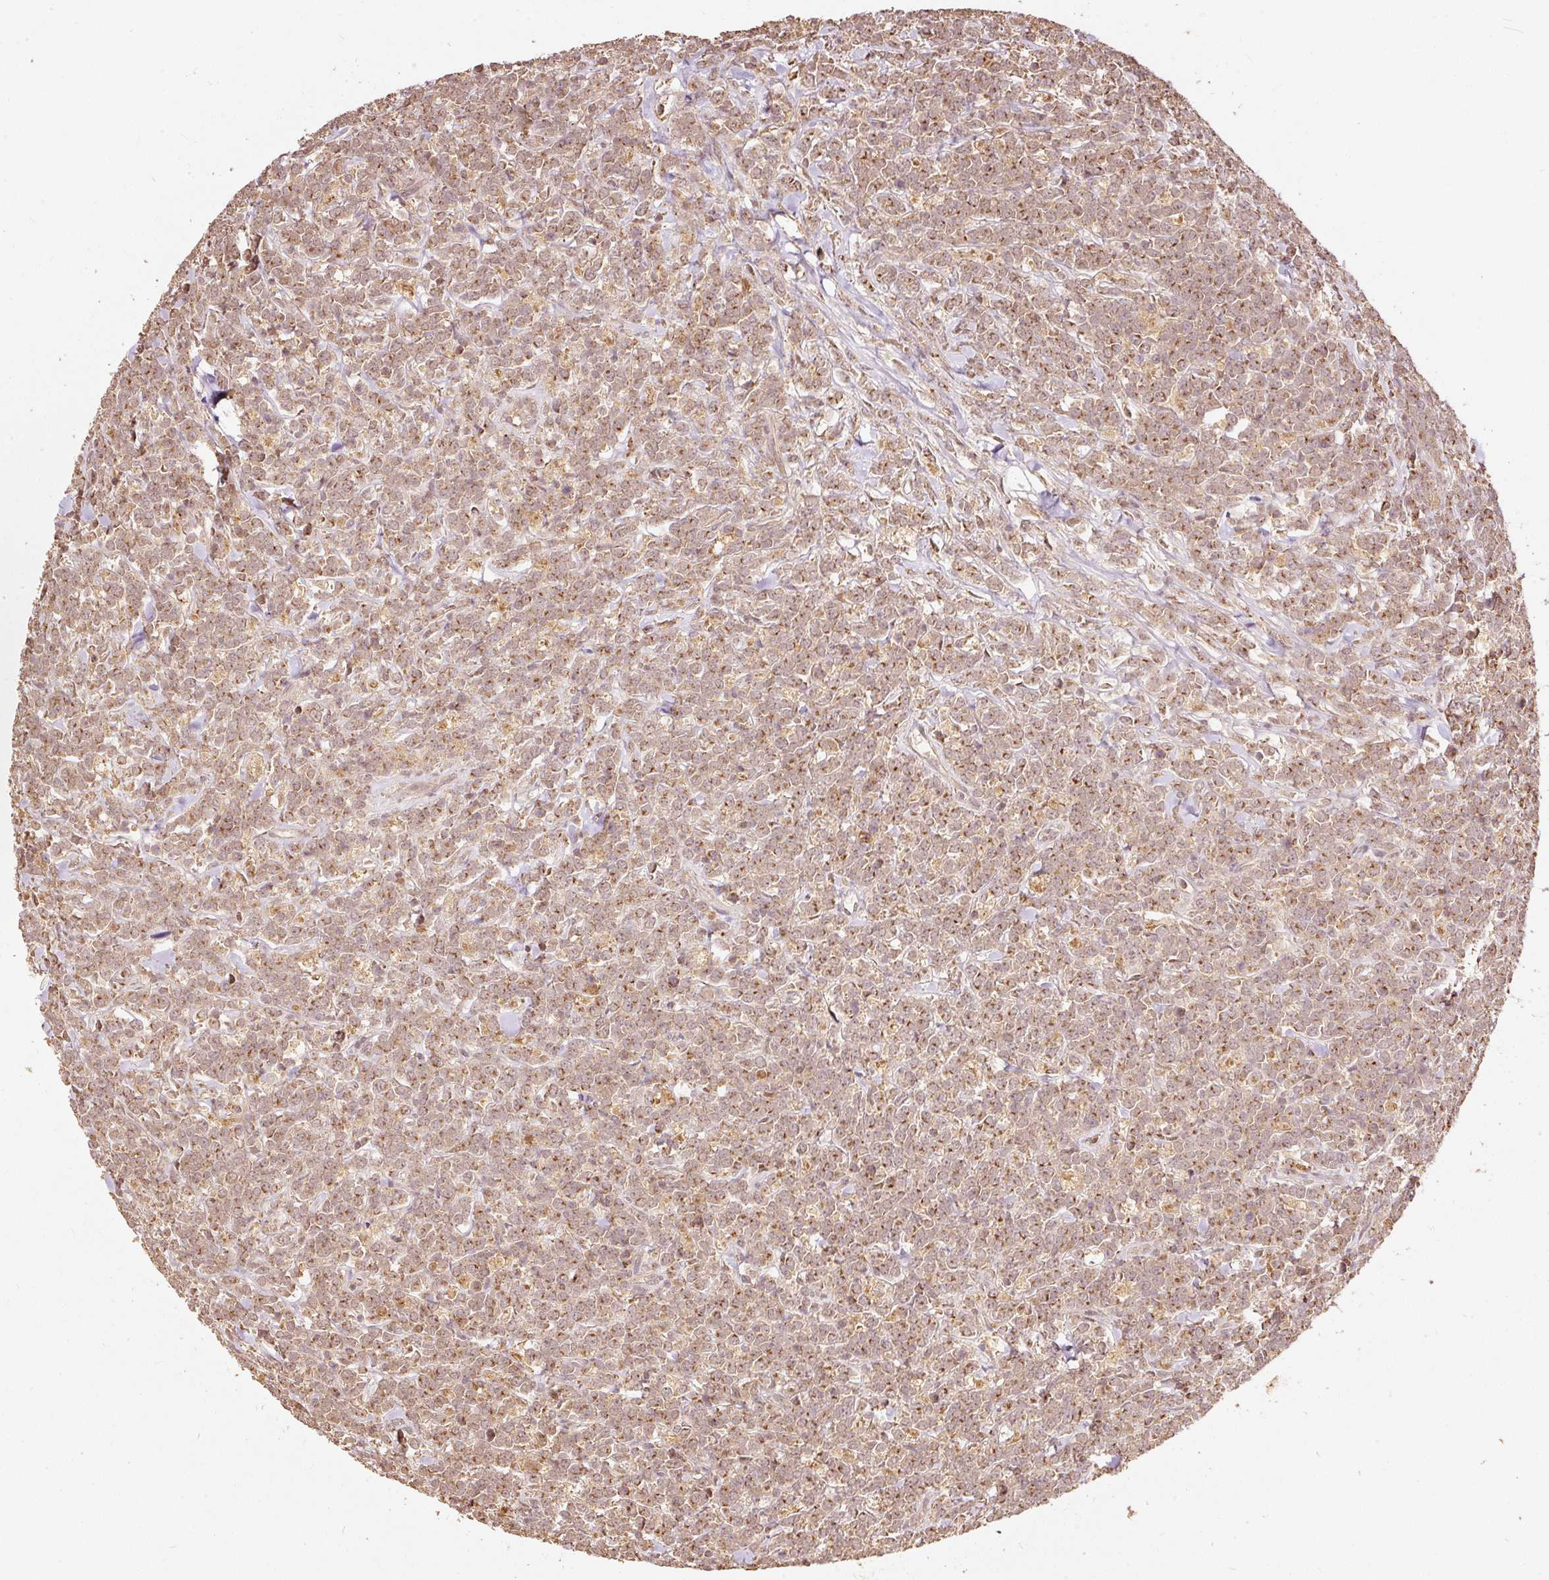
{"staining": {"intensity": "moderate", "quantity": ">75%", "location": "cytoplasmic/membranous"}, "tissue": "lymphoma", "cell_type": "Tumor cells", "image_type": "cancer", "snomed": [{"axis": "morphology", "description": "Malignant lymphoma, non-Hodgkin's type, High grade"}, {"axis": "topography", "description": "Small intestine"}], "caption": "Immunohistochemical staining of human lymphoma displays medium levels of moderate cytoplasmic/membranous protein expression in about >75% of tumor cells.", "gene": "FUT8", "patient": {"sex": "male", "age": 8}}